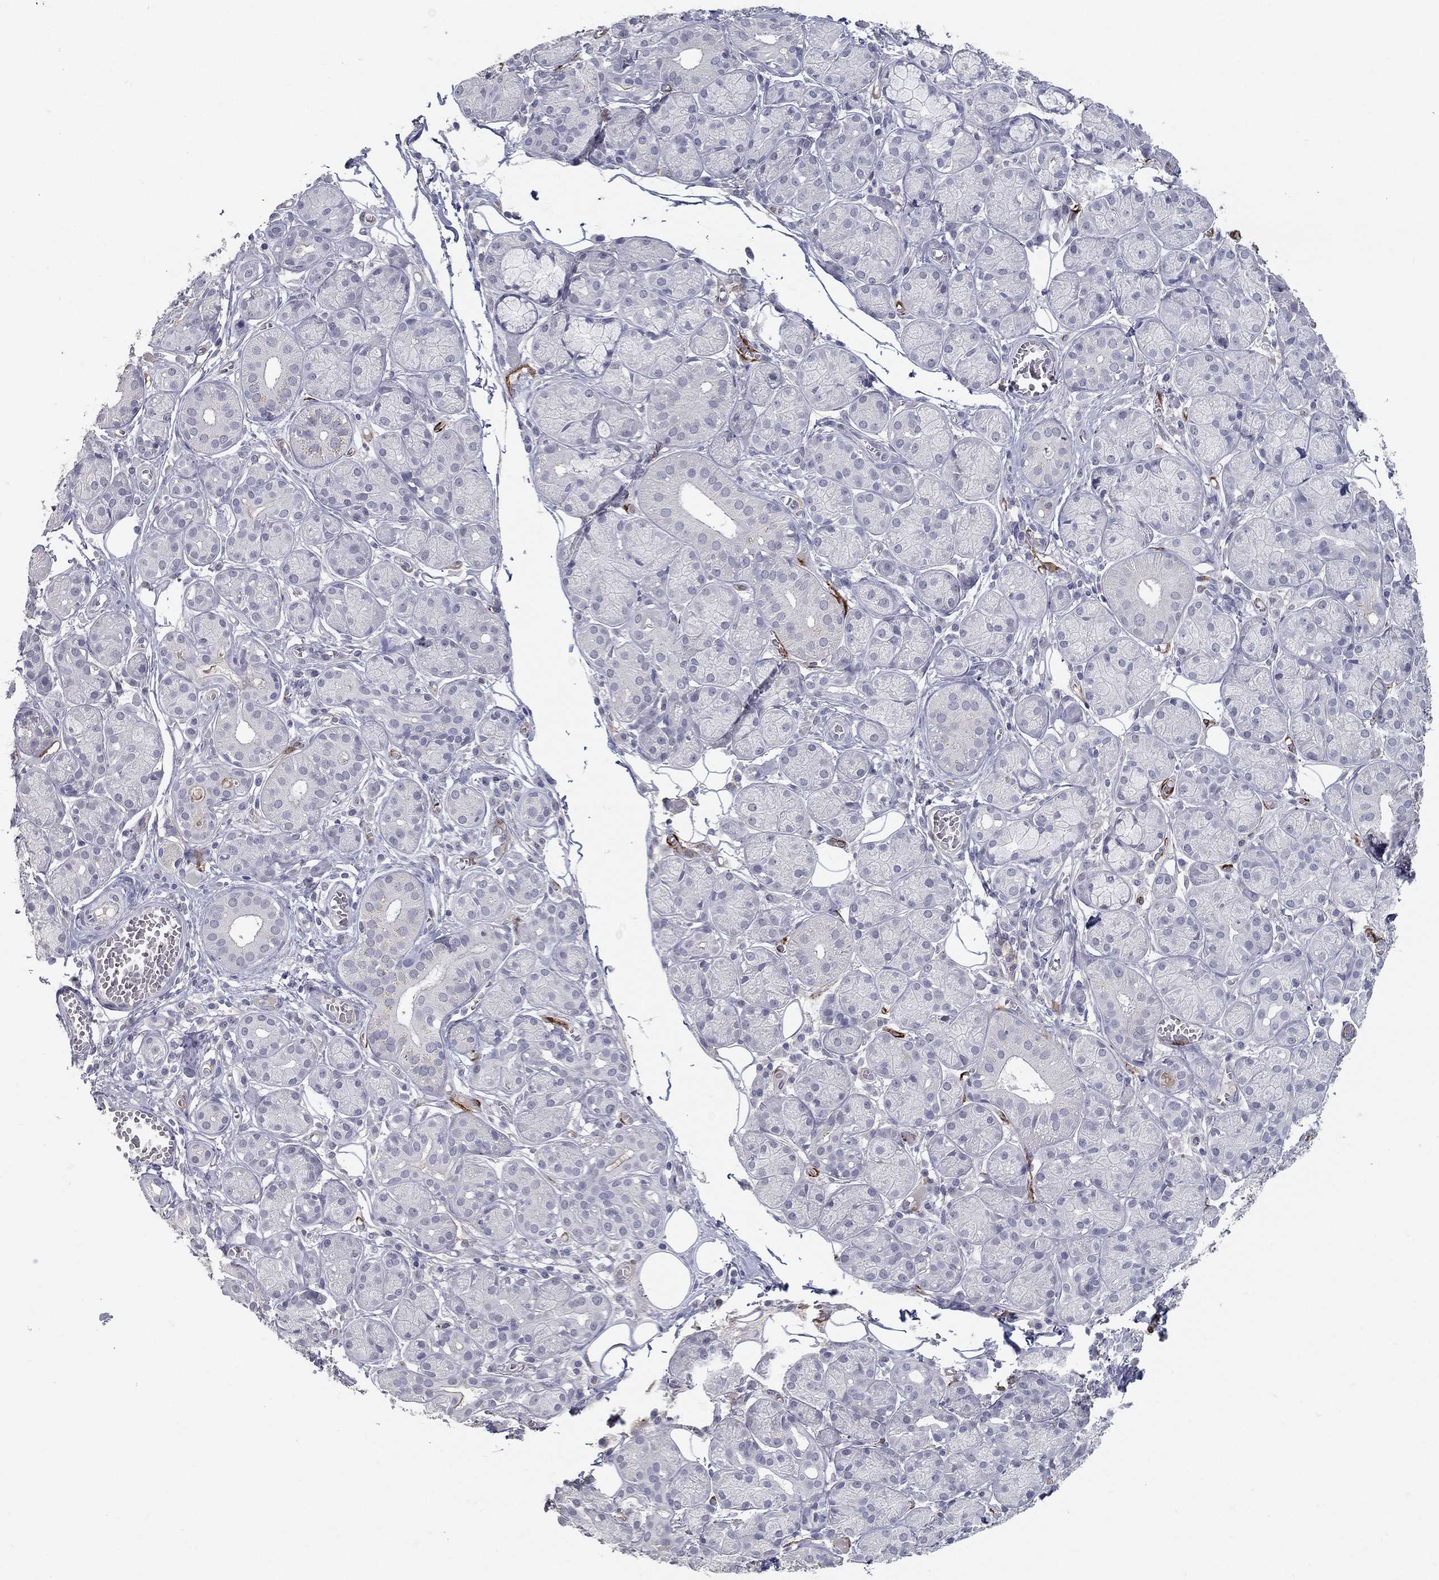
{"staining": {"intensity": "negative", "quantity": "none", "location": "none"}, "tissue": "salivary gland", "cell_type": "Glandular cells", "image_type": "normal", "snomed": [{"axis": "morphology", "description": "Normal tissue, NOS"}, {"axis": "topography", "description": "Salivary gland"}], "caption": "Micrograph shows no significant protein staining in glandular cells of normal salivary gland. (DAB immunohistochemistry (IHC) visualized using brightfield microscopy, high magnification).", "gene": "ACE2", "patient": {"sex": "male", "age": 71}}